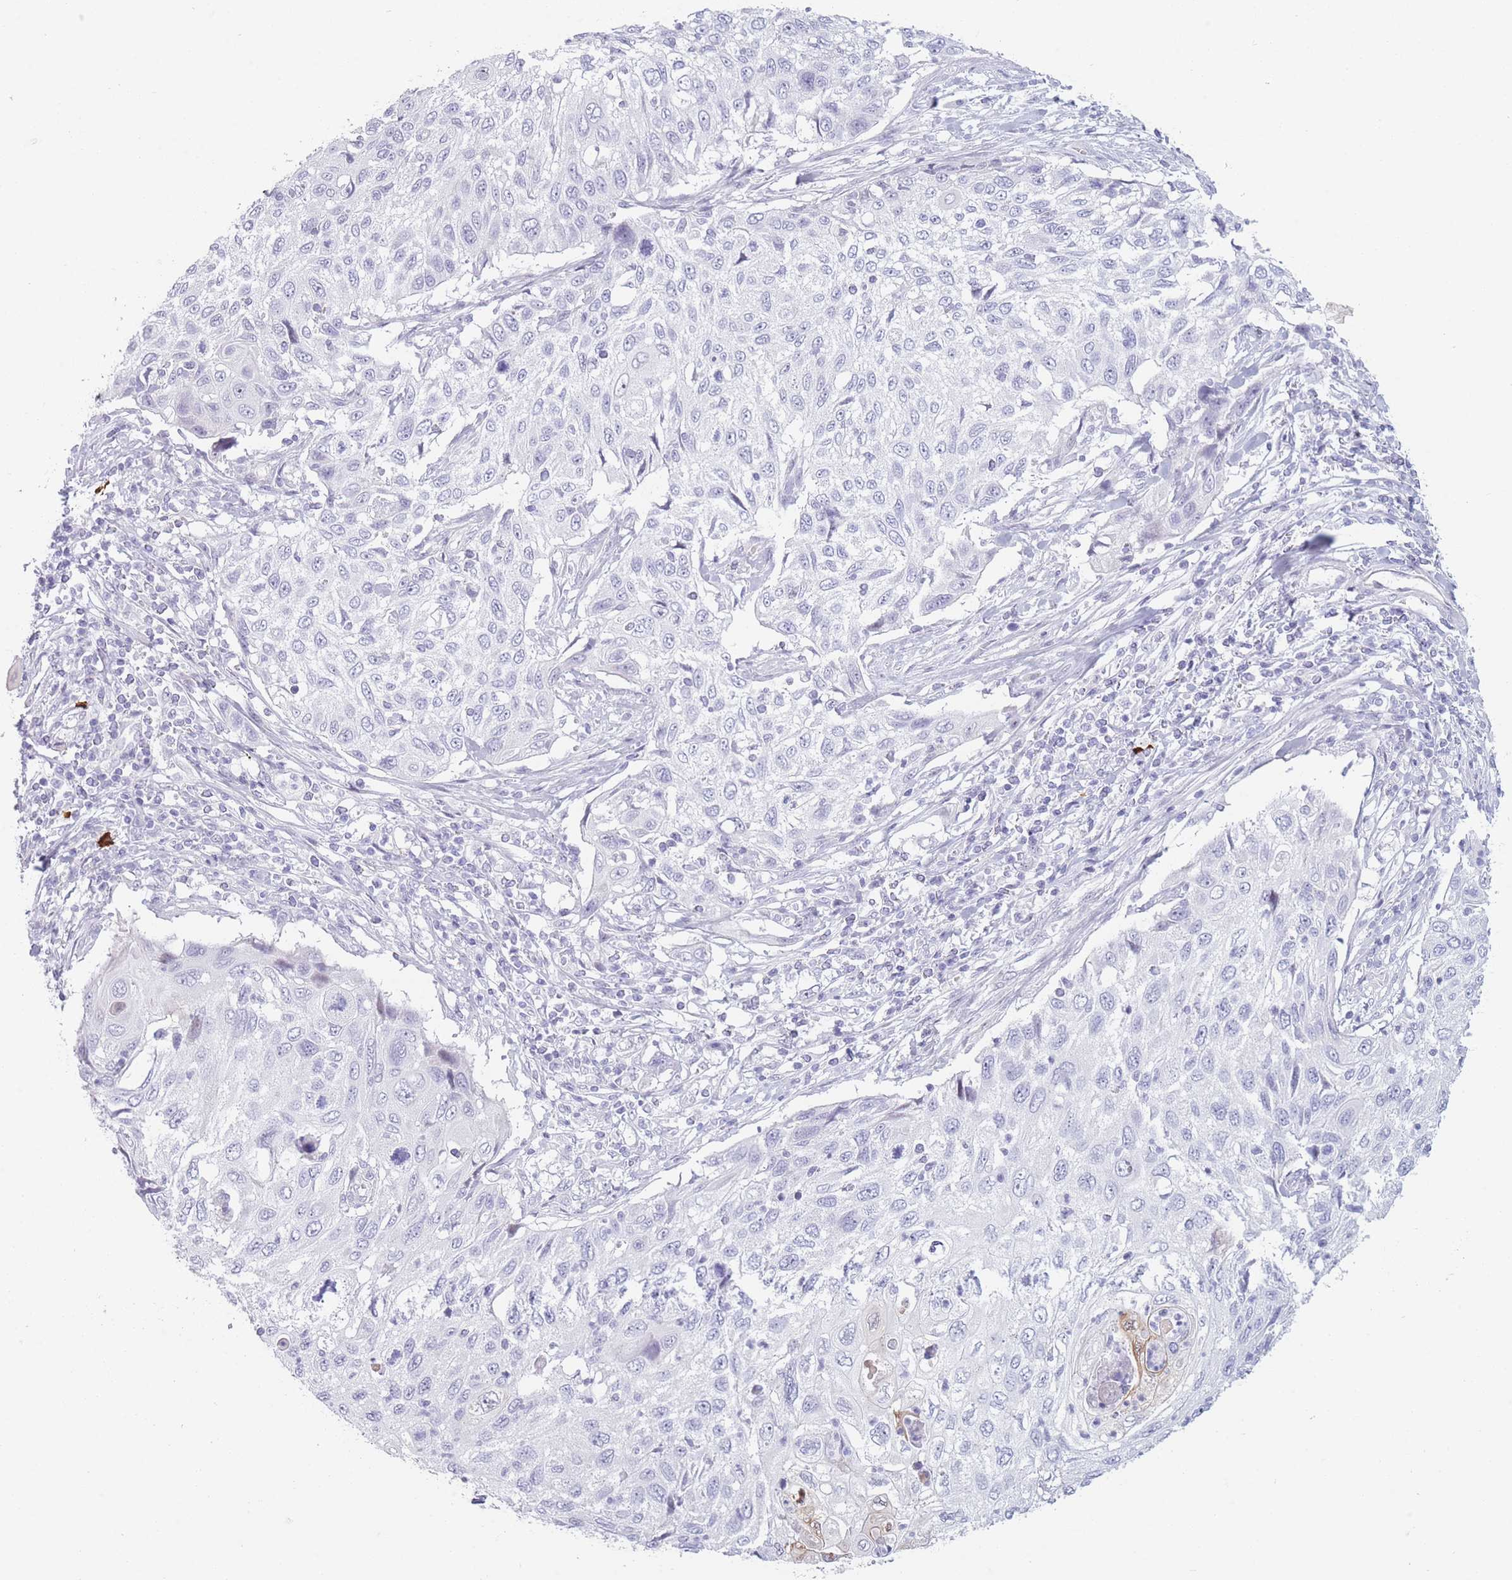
{"staining": {"intensity": "negative", "quantity": "none", "location": "none"}, "tissue": "cervical cancer", "cell_type": "Tumor cells", "image_type": "cancer", "snomed": [{"axis": "morphology", "description": "Squamous cell carcinoma, NOS"}, {"axis": "topography", "description": "Cervix"}], "caption": "Tumor cells show no significant staining in cervical cancer.", "gene": "PLEKHG2", "patient": {"sex": "female", "age": 70}}